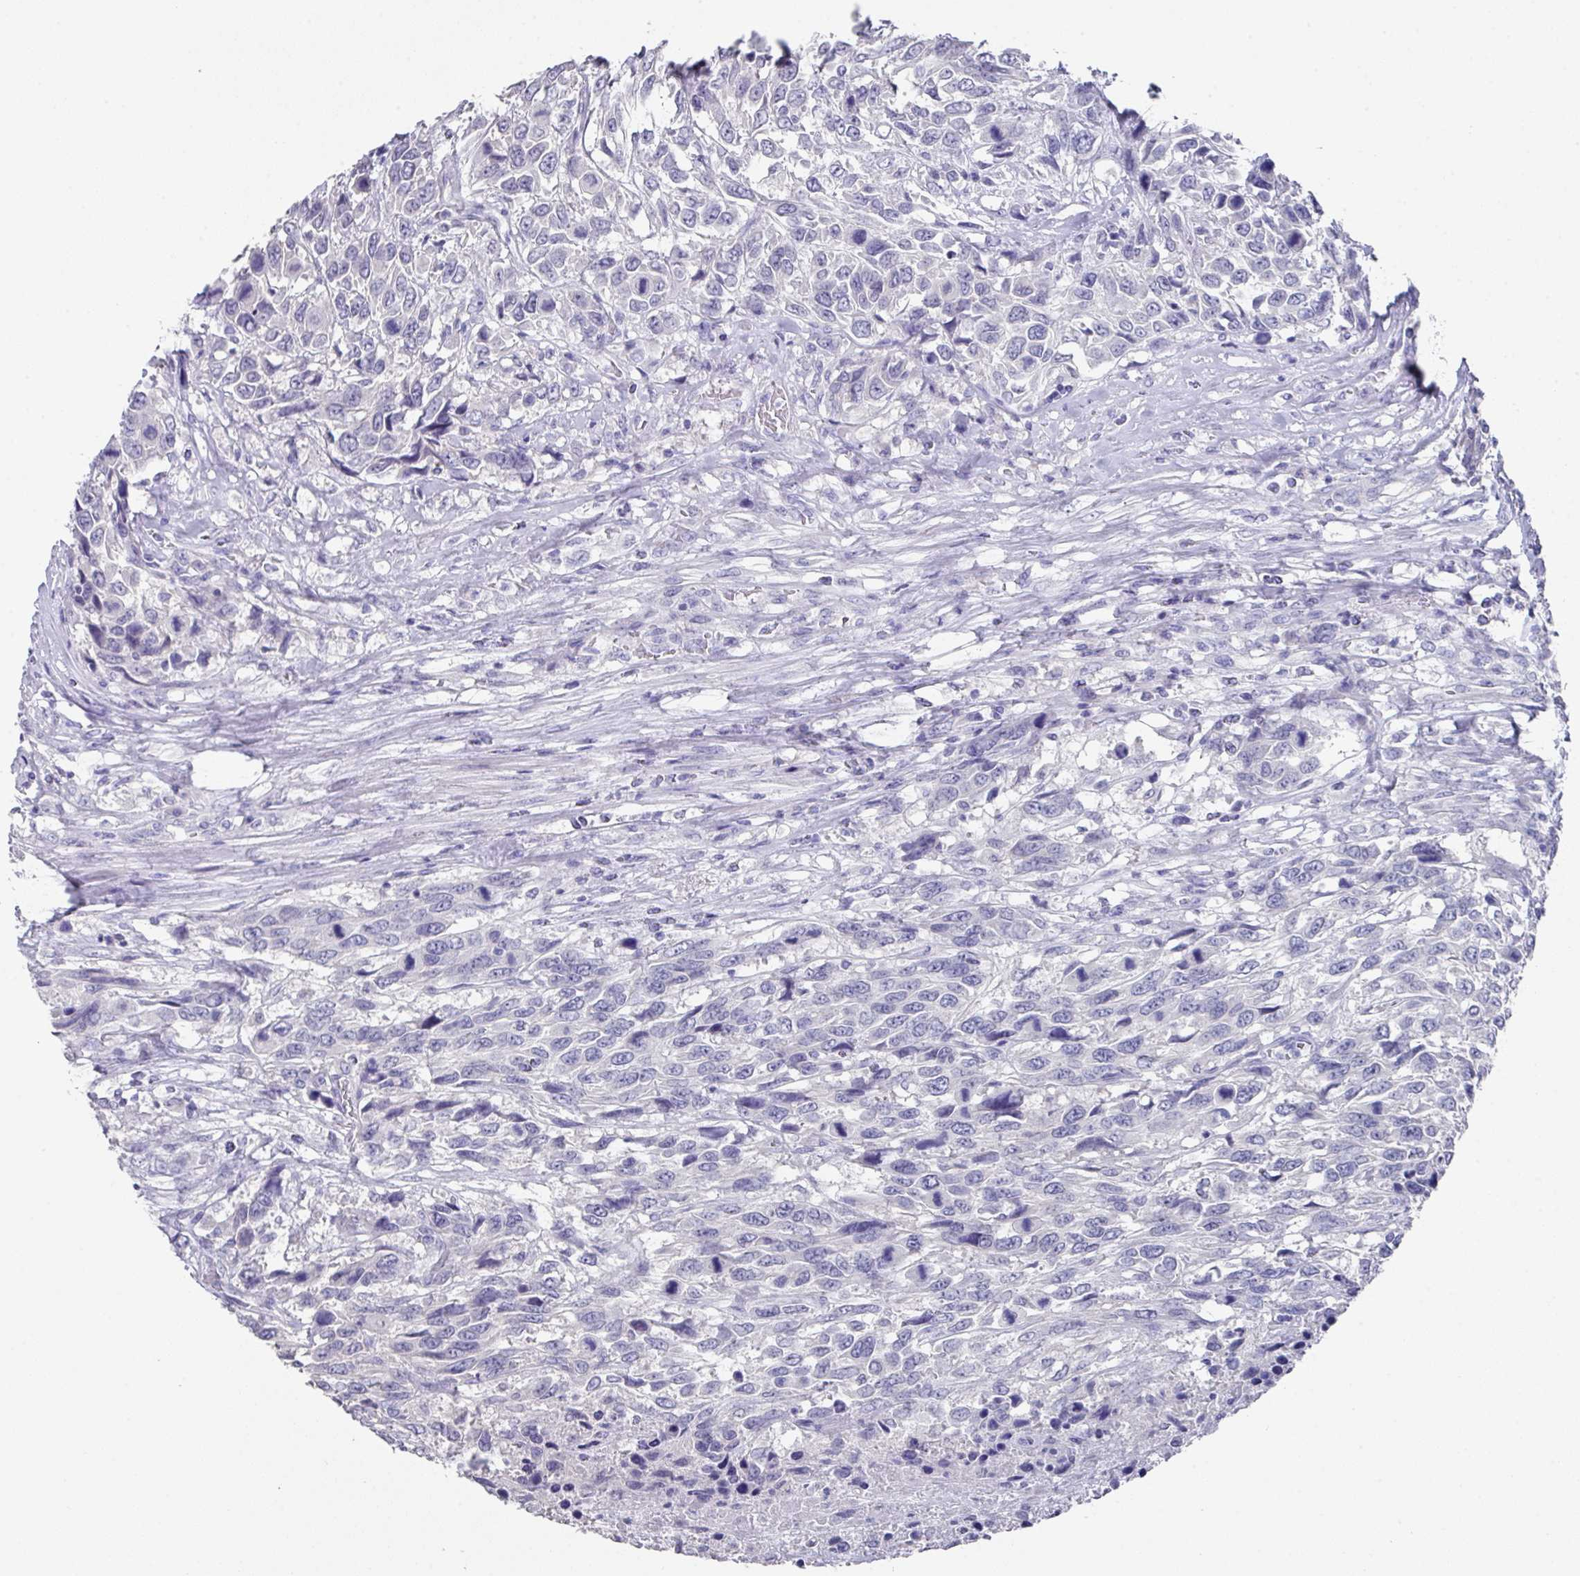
{"staining": {"intensity": "negative", "quantity": "none", "location": "none"}, "tissue": "urothelial cancer", "cell_type": "Tumor cells", "image_type": "cancer", "snomed": [{"axis": "morphology", "description": "Urothelial carcinoma, High grade"}, {"axis": "topography", "description": "Urinary bladder"}], "caption": "DAB (3,3'-diaminobenzidine) immunohistochemical staining of urothelial carcinoma (high-grade) demonstrates no significant staining in tumor cells.", "gene": "DAZL", "patient": {"sex": "female", "age": 70}}